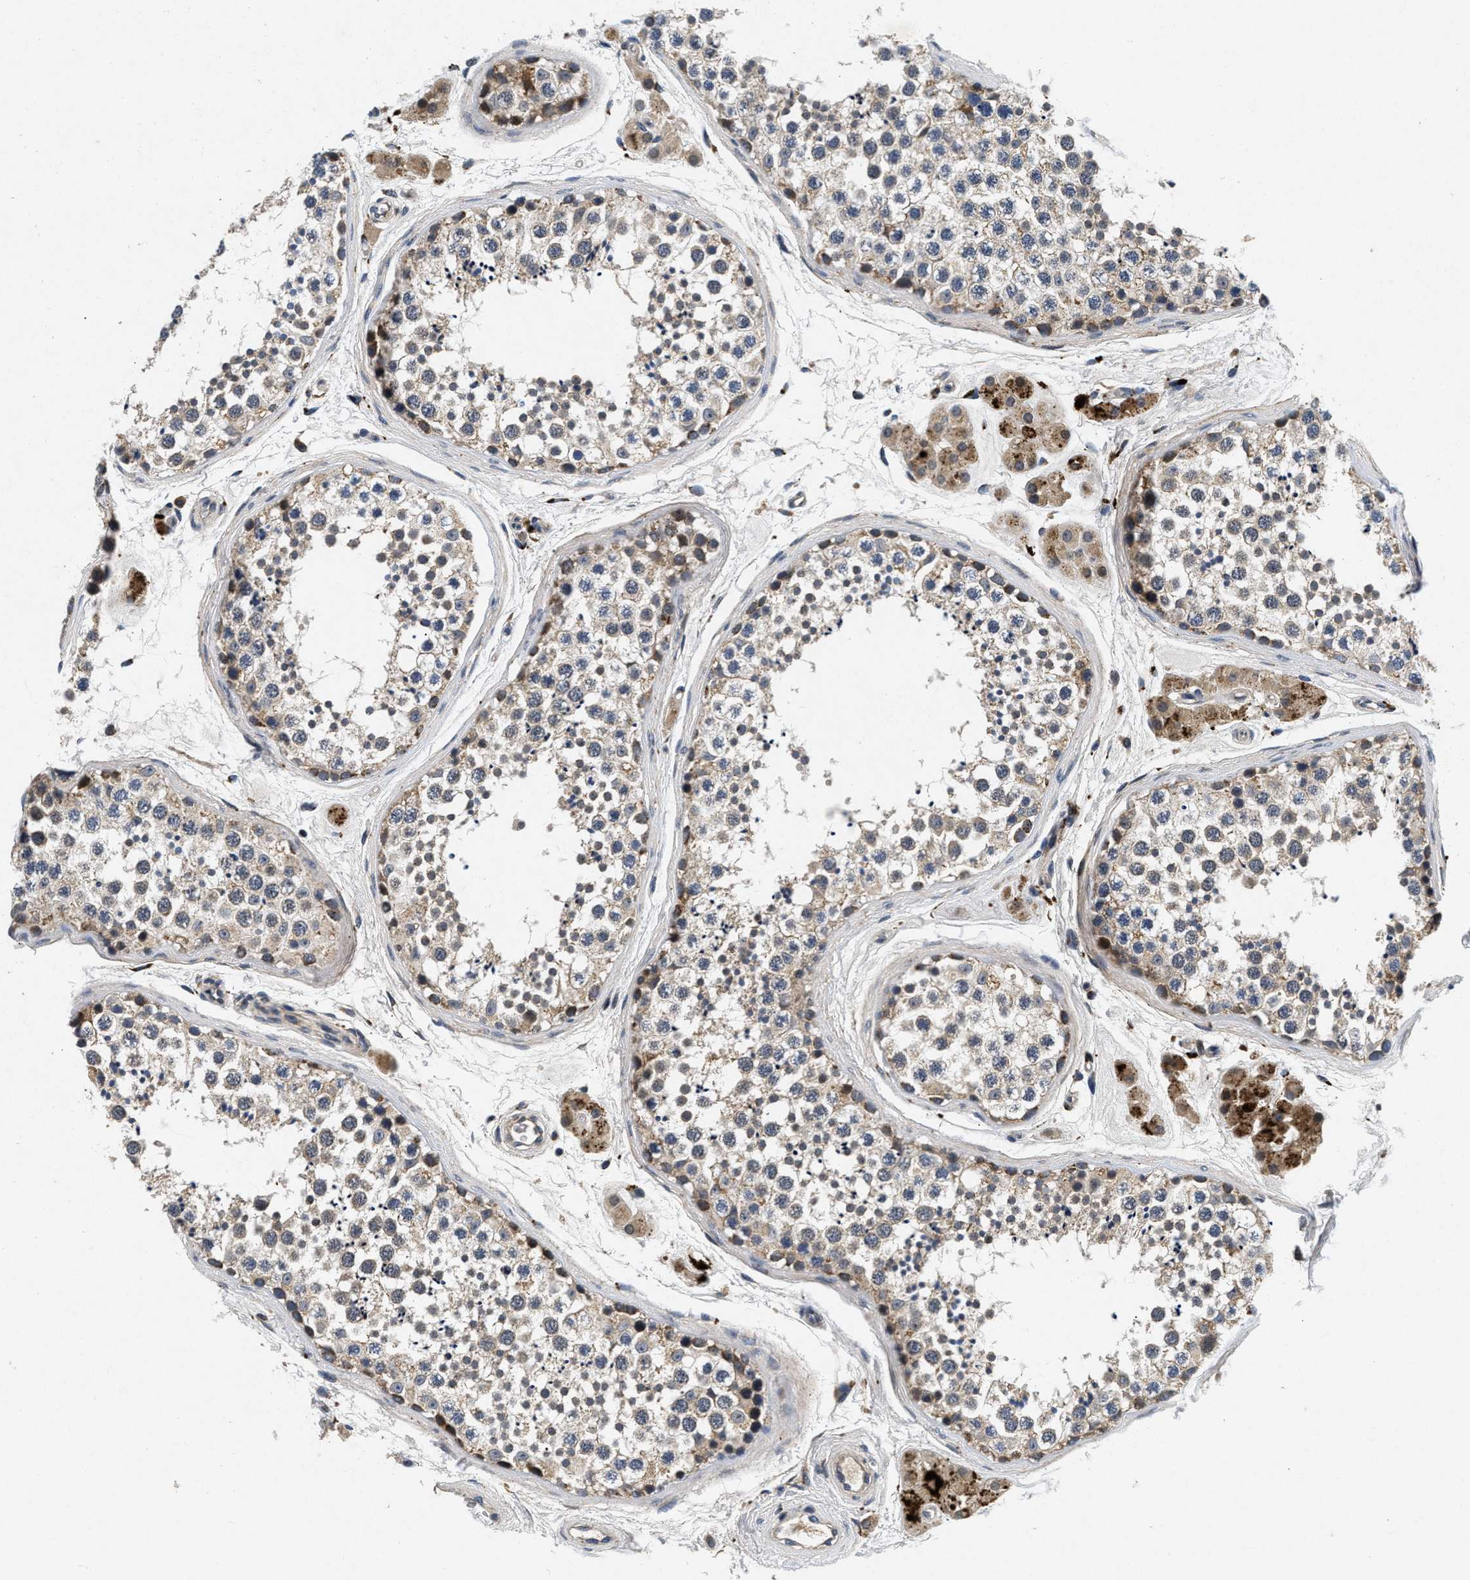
{"staining": {"intensity": "weak", "quantity": "25%-75%", "location": "cytoplasmic/membranous"}, "tissue": "testis", "cell_type": "Cells in seminiferous ducts", "image_type": "normal", "snomed": [{"axis": "morphology", "description": "Normal tissue, NOS"}, {"axis": "topography", "description": "Testis"}], "caption": "Human testis stained with a brown dye reveals weak cytoplasmic/membranous positive positivity in about 25%-75% of cells in seminiferous ducts.", "gene": "PDP1", "patient": {"sex": "male", "age": 56}}